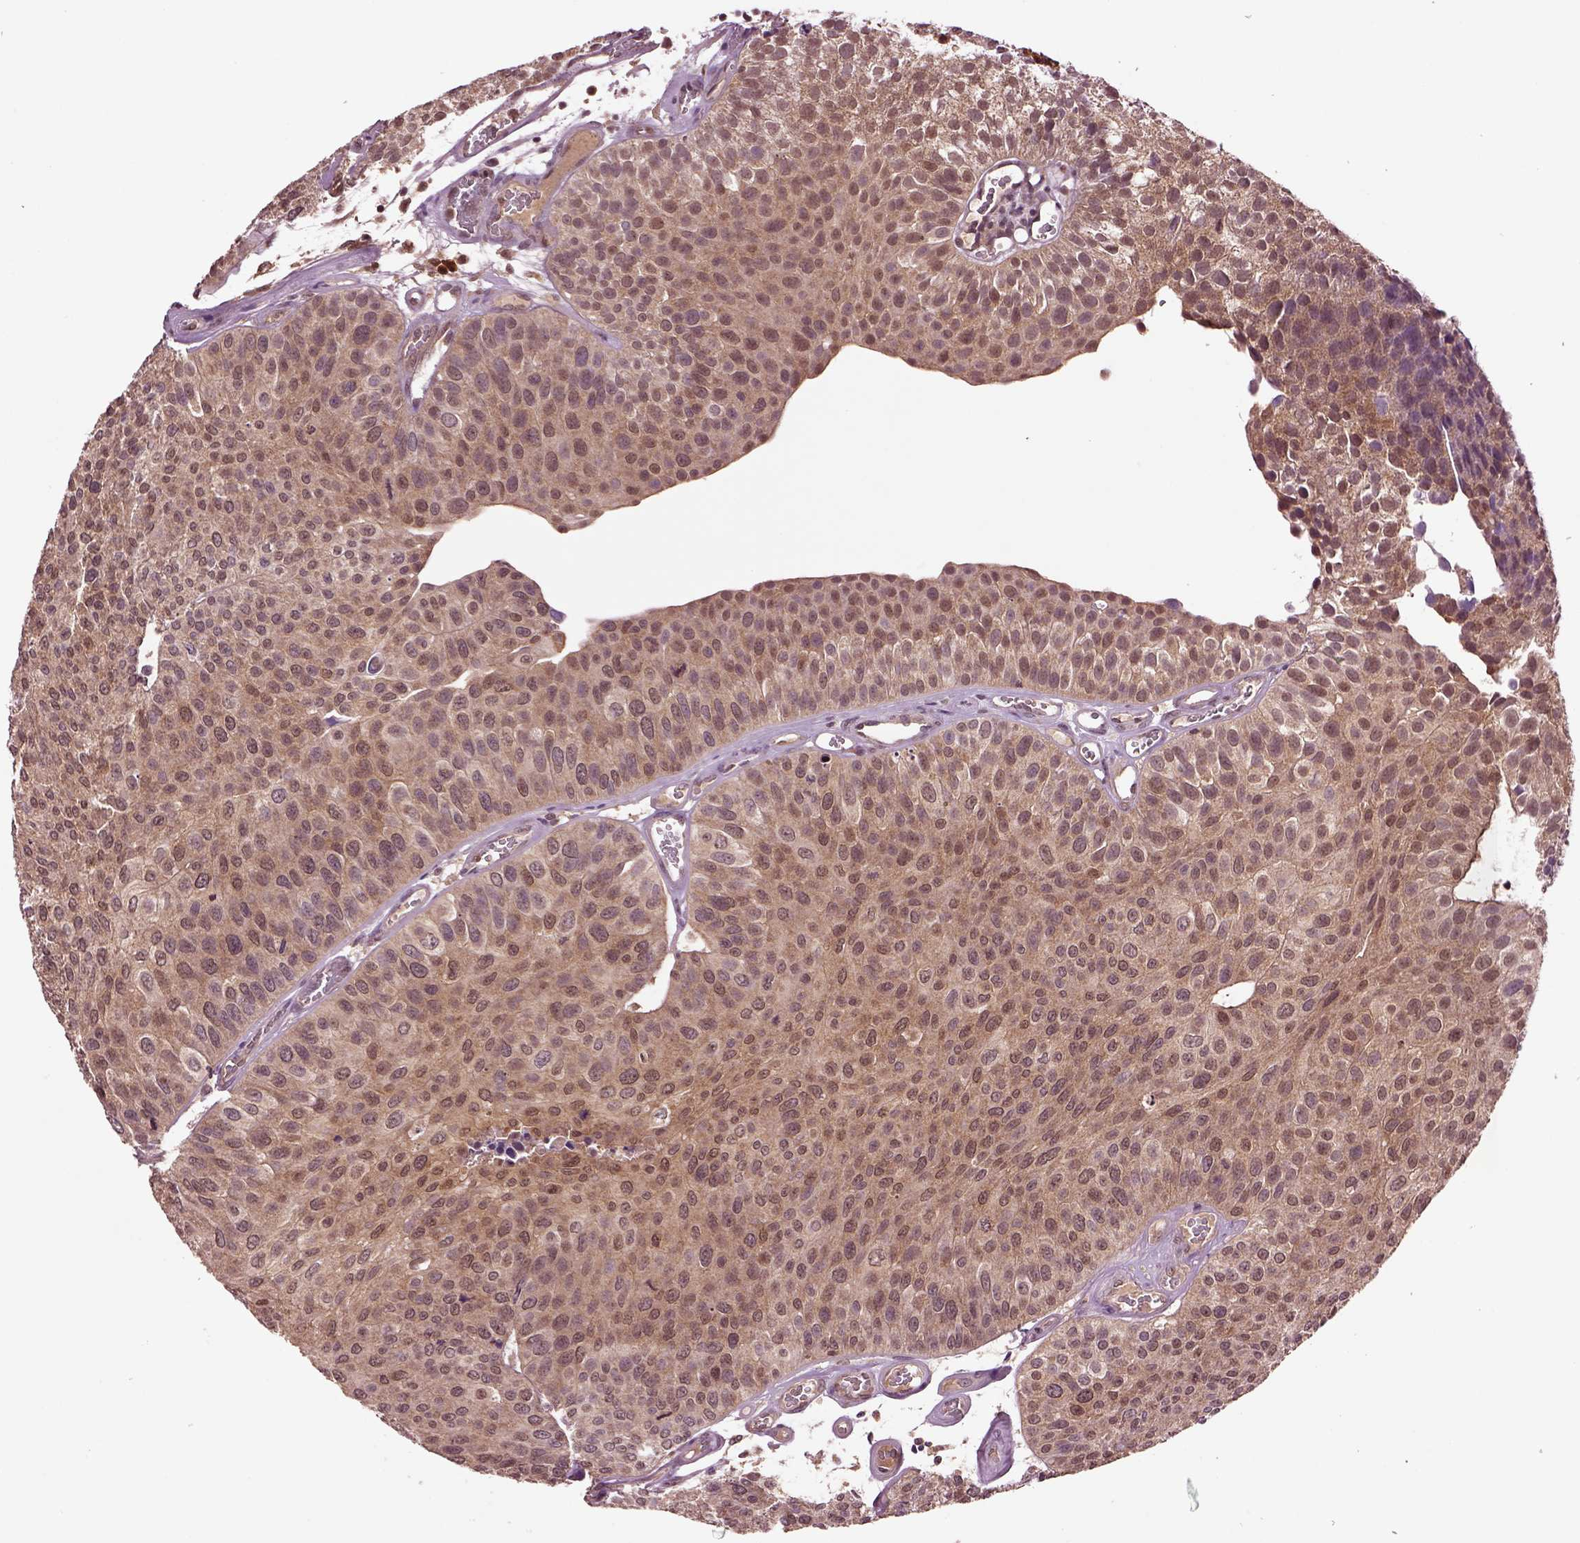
{"staining": {"intensity": "moderate", "quantity": ">75%", "location": "cytoplasmic/membranous"}, "tissue": "urothelial cancer", "cell_type": "Tumor cells", "image_type": "cancer", "snomed": [{"axis": "morphology", "description": "Urothelial carcinoma, Low grade"}, {"axis": "topography", "description": "Urinary bladder"}], "caption": "Protein staining shows moderate cytoplasmic/membranous positivity in approximately >75% of tumor cells in urothelial cancer. (Stains: DAB in brown, nuclei in blue, Microscopy: brightfield microscopy at high magnification).", "gene": "MDP1", "patient": {"sex": "female", "age": 87}}